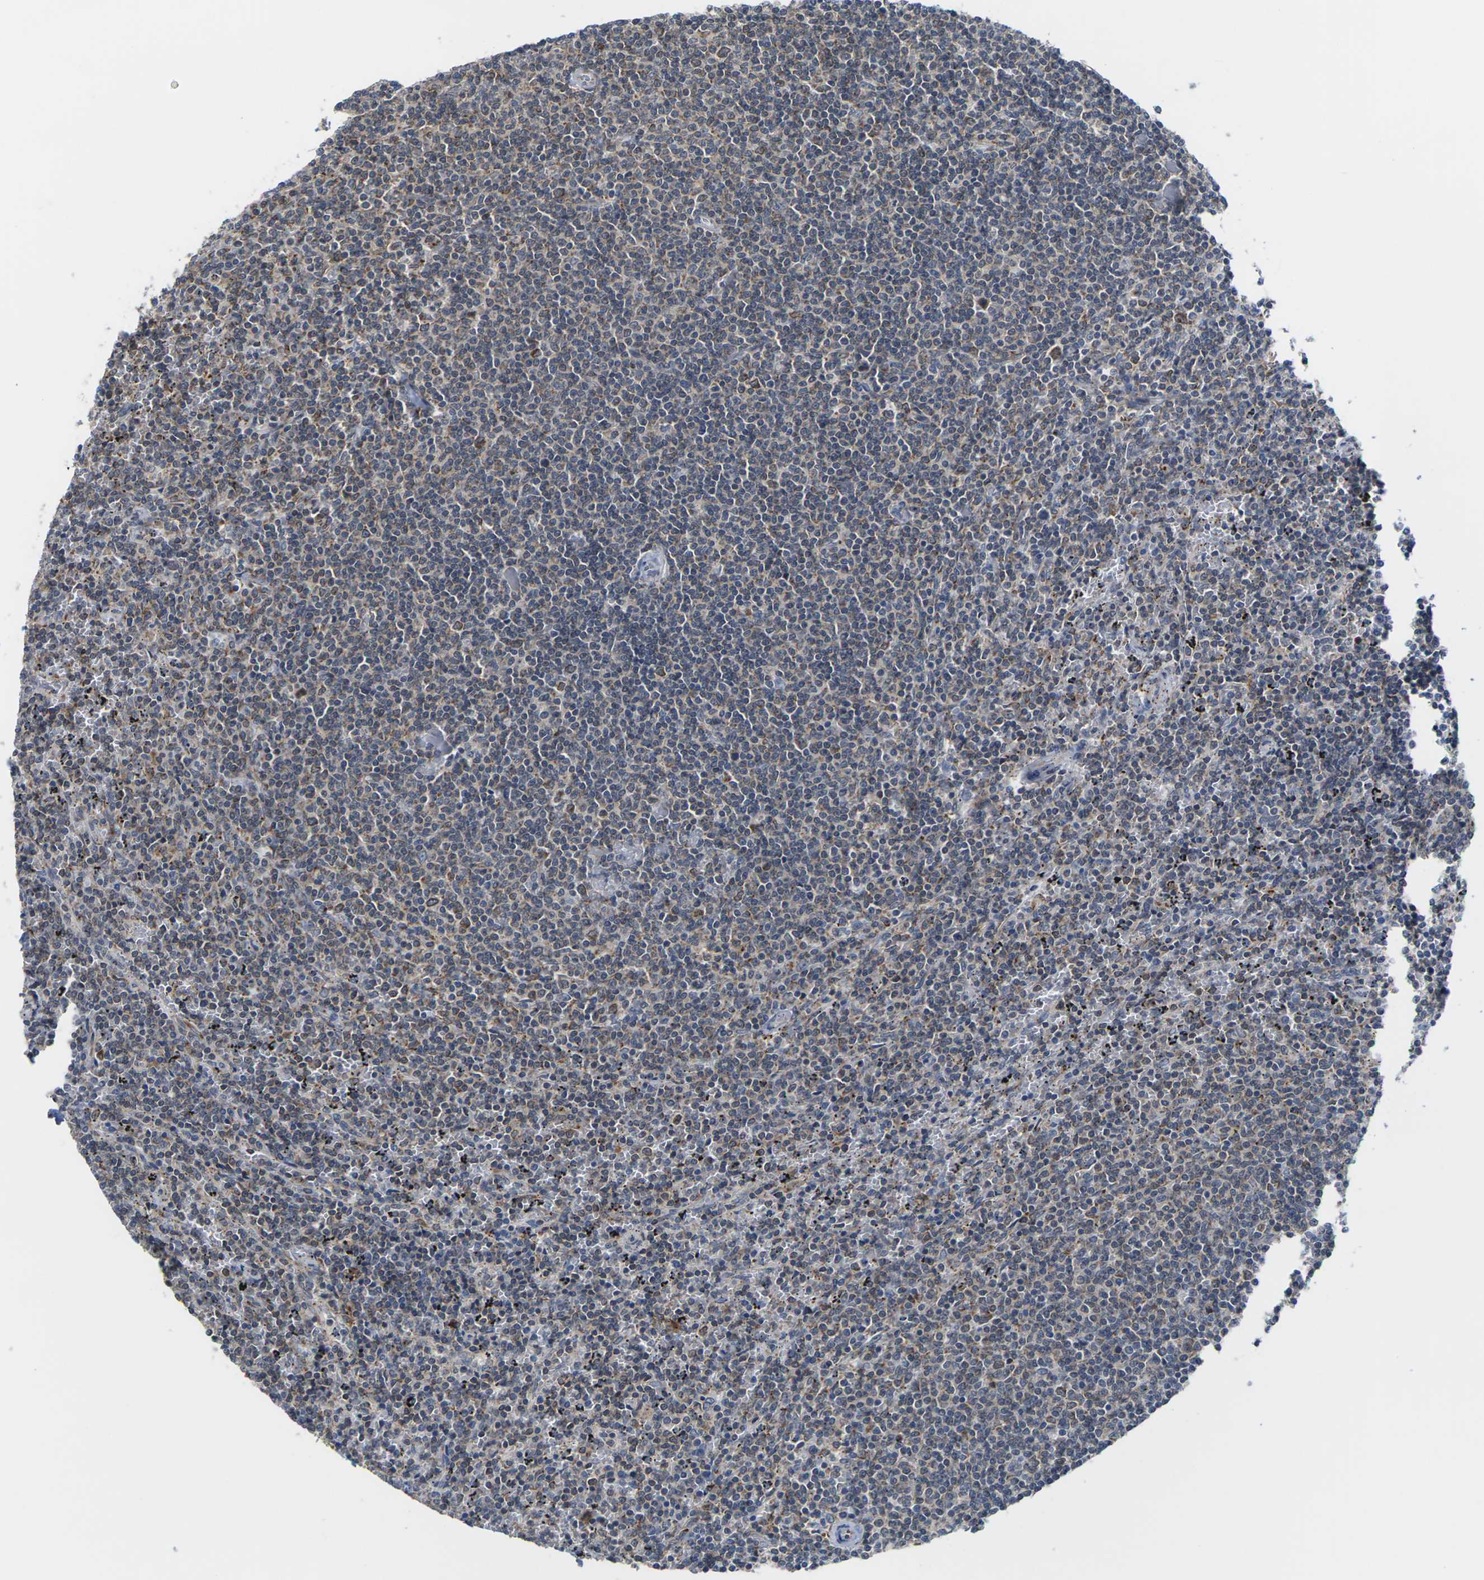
{"staining": {"intensity": "negative", "quantity": "none", "location": "none"}, "tissue": "lymphoma", "cell_type": "Tumor cells", "image_type": "cancer", "snomed": [{"axis": "morphology", "description": "Malignant lymphoma, non-Hodgkin's type, Low grade"}, {"axis": "topography", "description": "Spleen"}], "caption": "This is an IHC histopathology image of lymphoma. There is no staining in tumor cells.", "gene": "PDZK1IP1", "patient": {"sex": "female", "age": 50}}